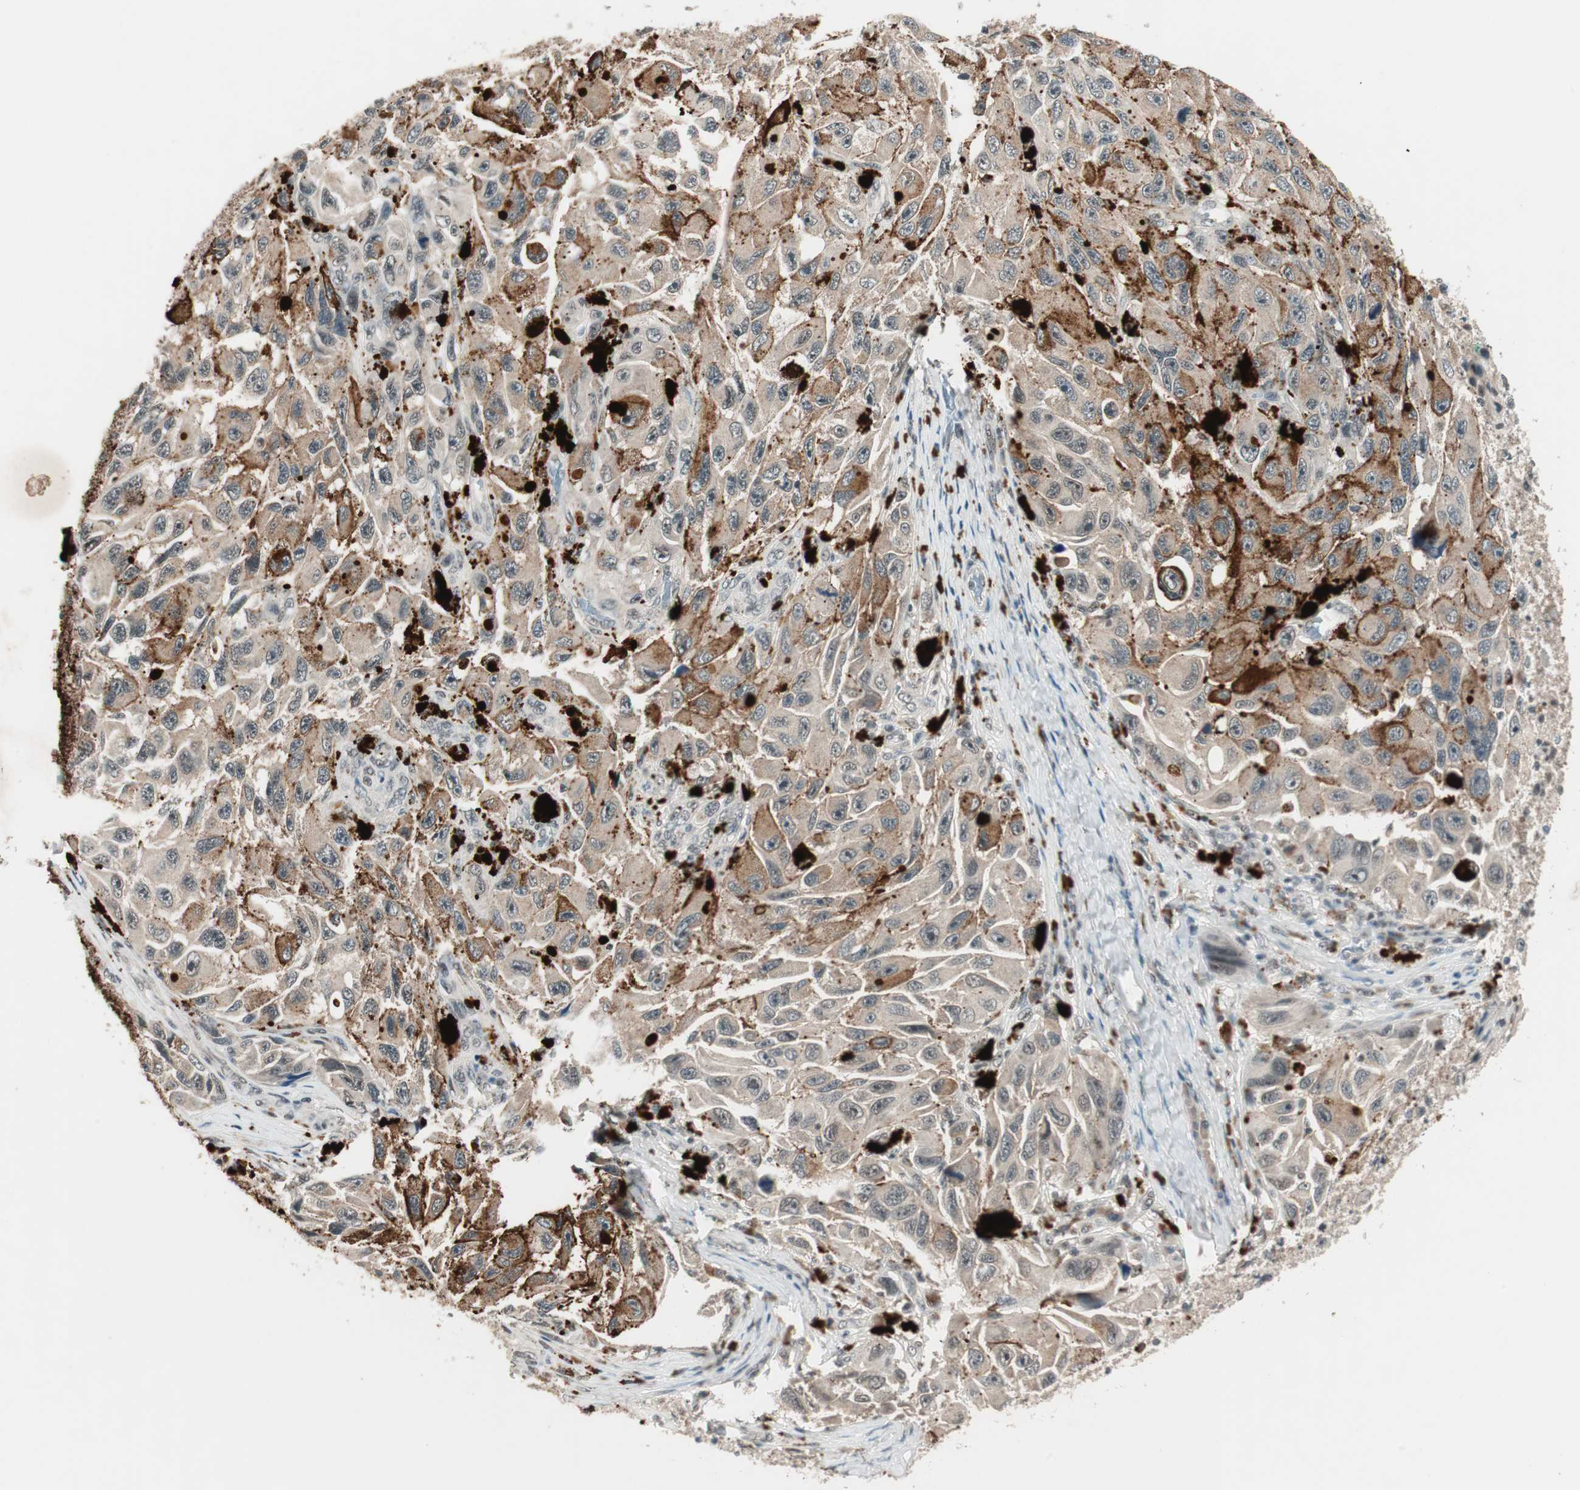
{"staining": {"intensity": "moderate", "quantity": "25%-75%", "location": "cytoplasmic/membranous"}, "tissue": "melanoma", "cell_type": "Tumor cells", "image_type": "cancer", "snomed": [{"axis": "morphology", "description": "Malignant melanoma, NOS"}, {"axis": "topography", "description": "Skin"}], "caption": "Protein analysis of malignant melanoma tissue shows moderate cytoplasmic/membranous positivity in approximately 25%-75% of tumor cells. Using DAB (brown) and hematoxylin (blue) stains, captured at high magnification using brightfield microscopy.", "gene": "NFRKB", "patient": {"sex": "female", "age": 73}}